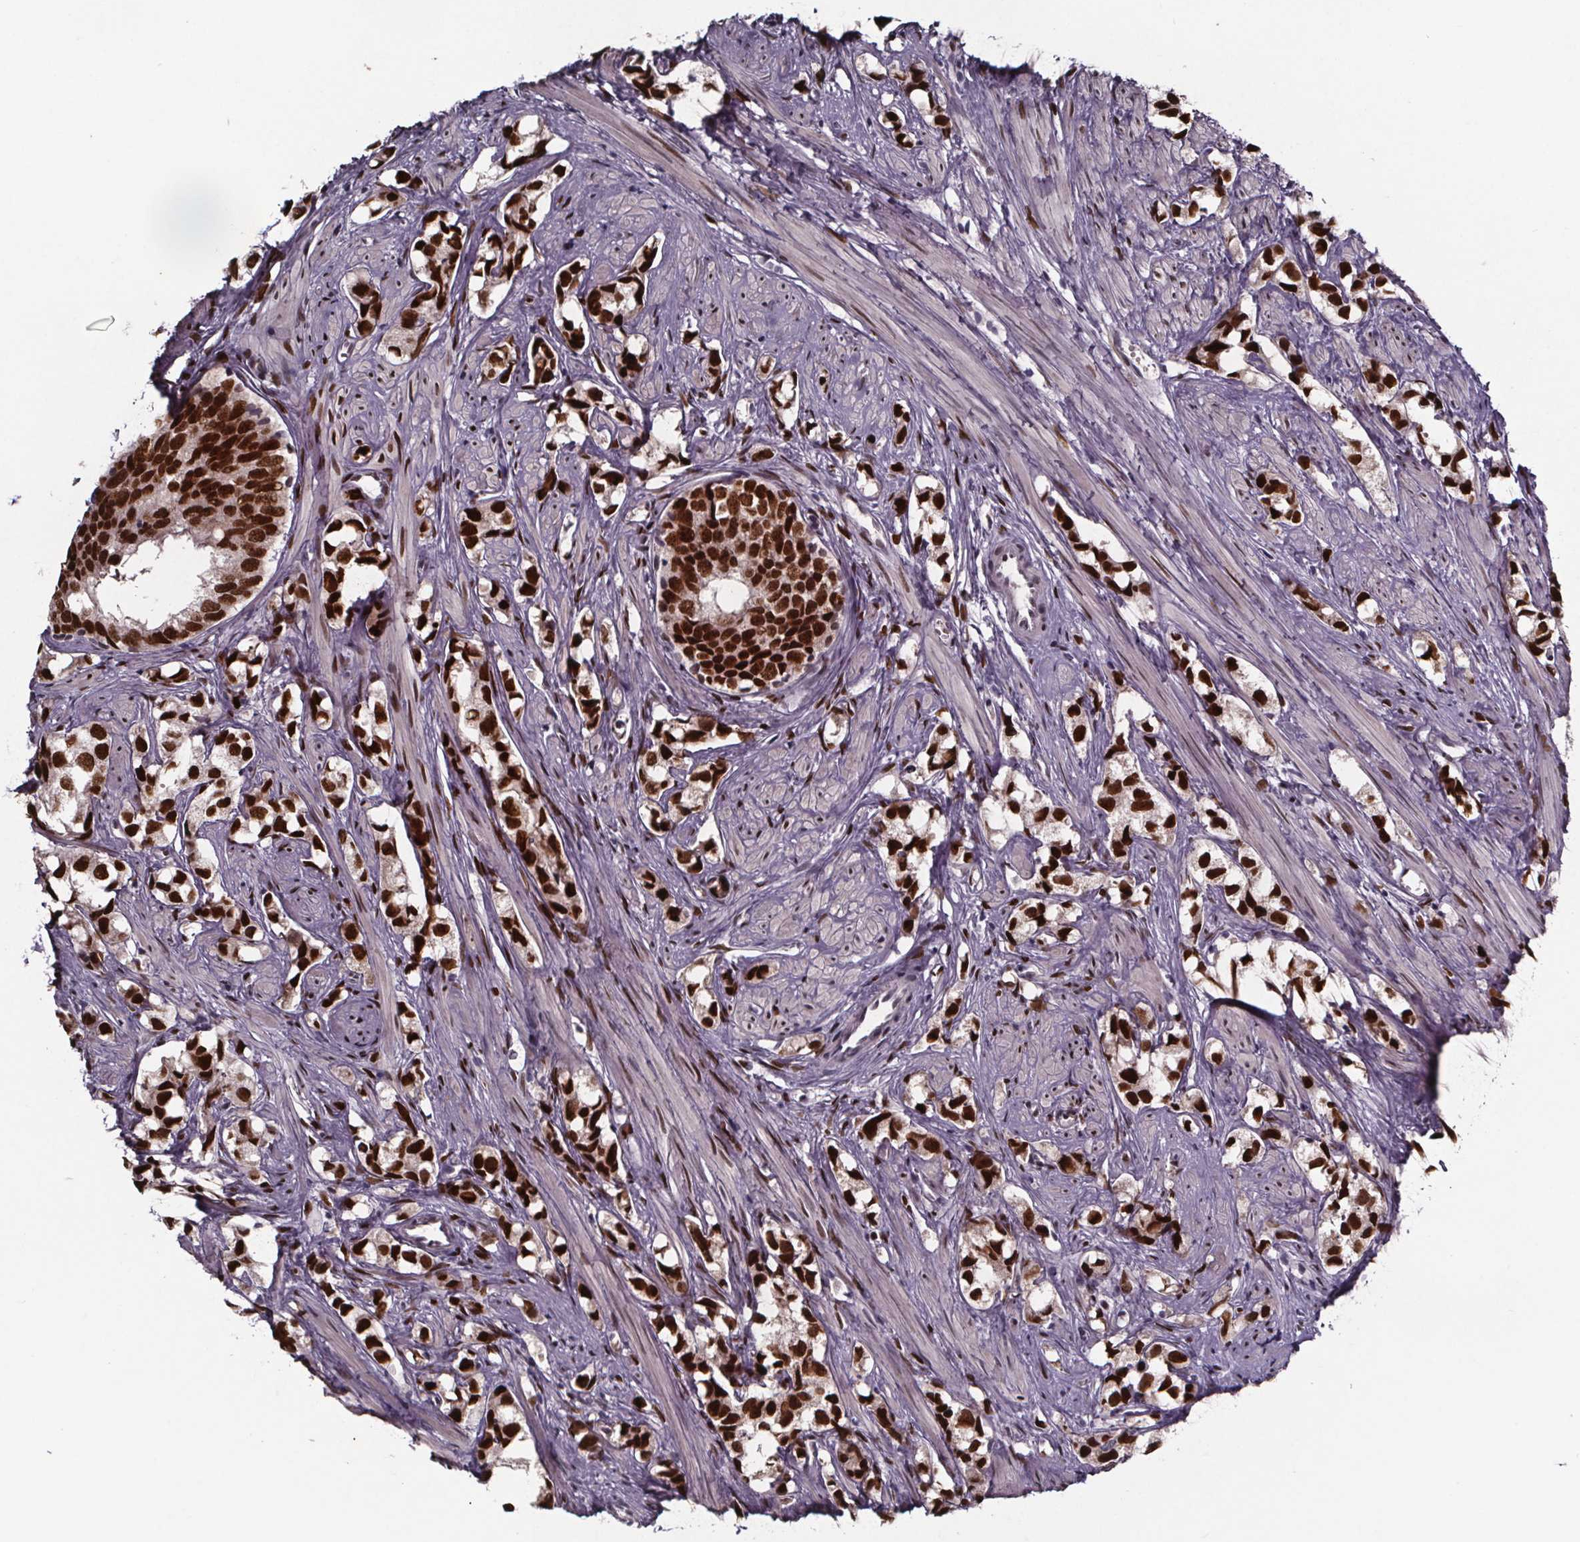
{"staining": {"intensity": "strong", "quantity": ">75%", "location": "nuclear"}, "tissue": "prostate cancer", "cell_type": "Tumor cells", "image_type": "cancer", "snomed": [{"axis": "morphology", "description": "Adenocarcinoma, High grade"}, {"axis": "topography", "description": "Prostate"}], "caption": "High-power microscopy captured an immunohistochemistry (IHC) image of prostate cancer (adenocarcinoma (high-grade)), revealing strong nuclear staining in about >75% of tumor cells.", "gene": "AR", "patient": {"sex": "male", "age": 58}}